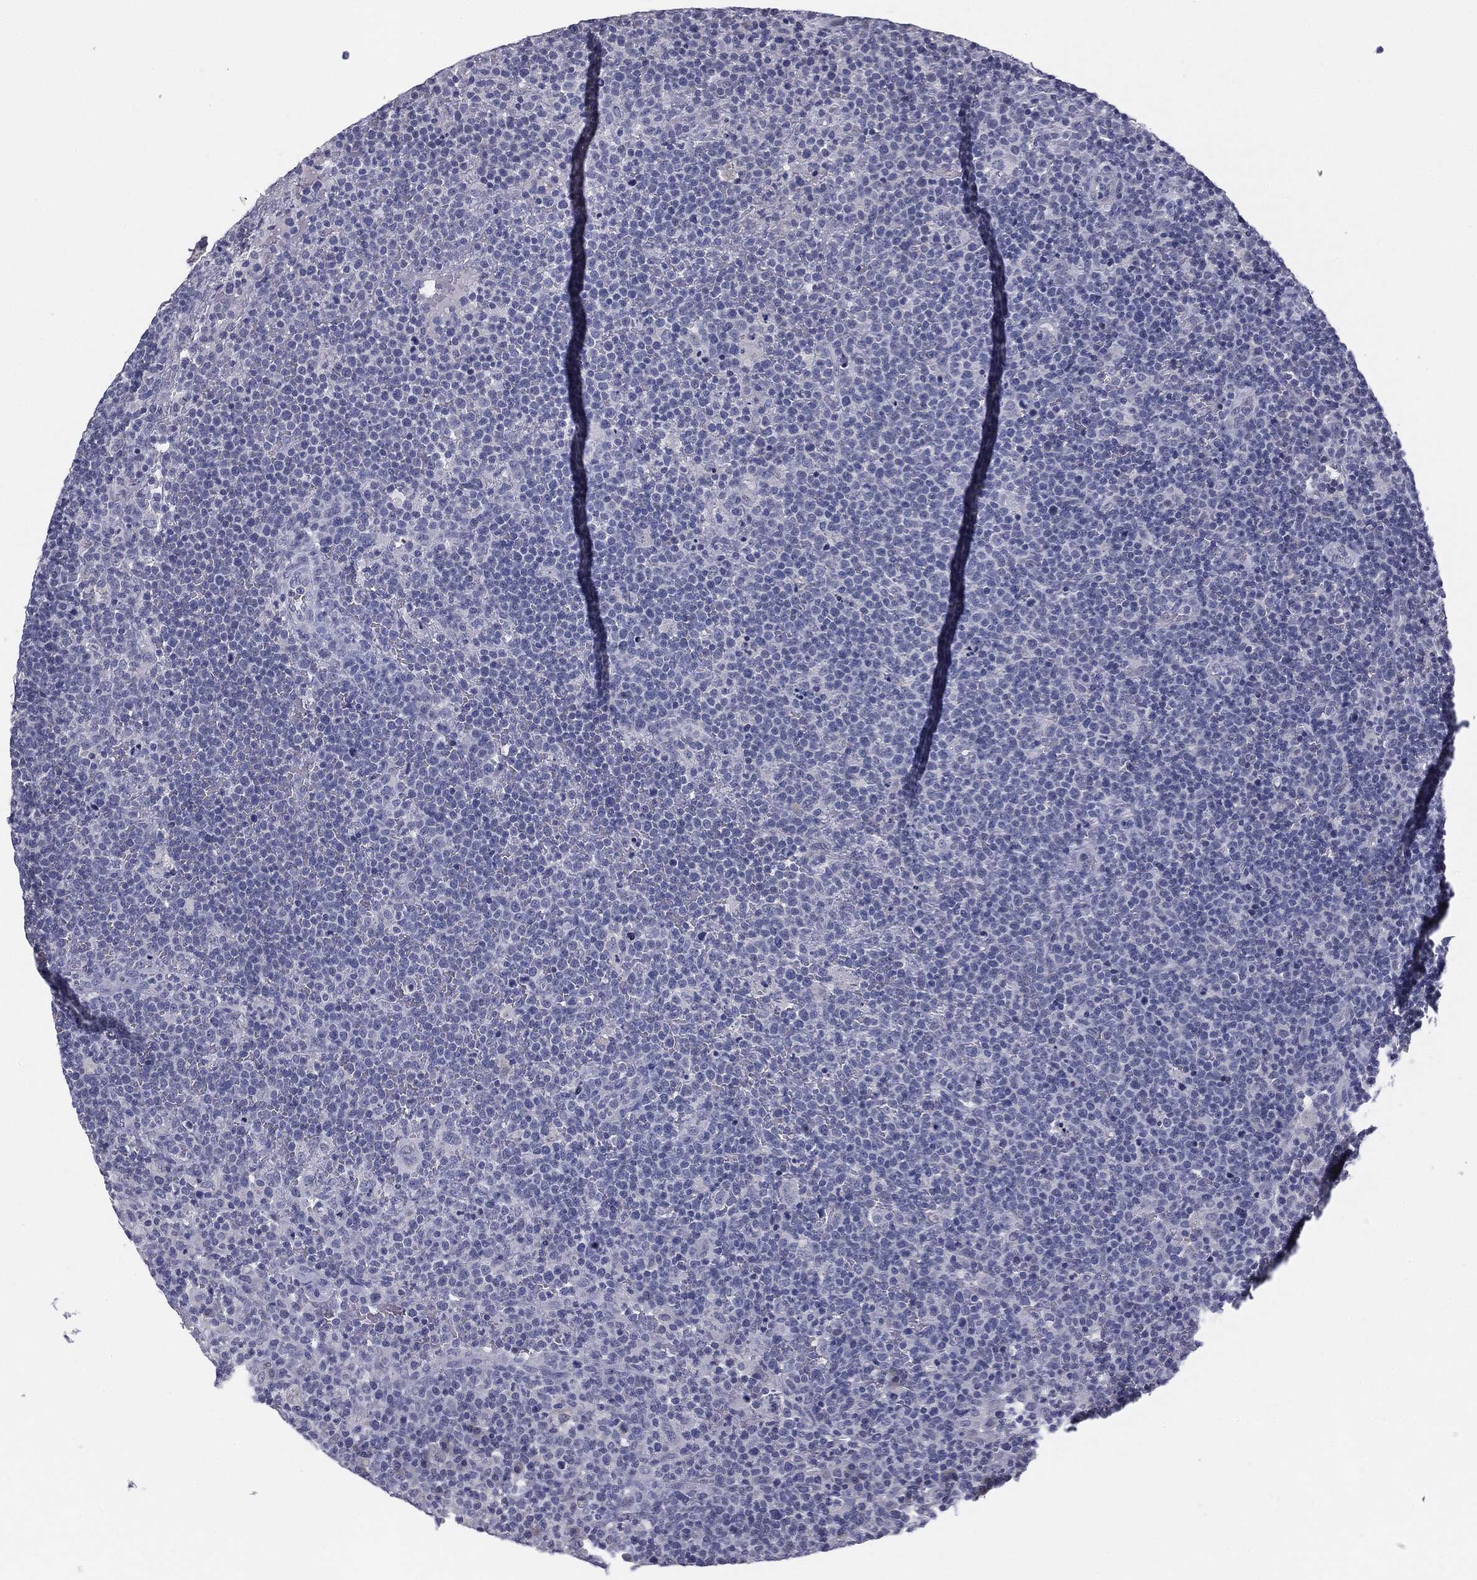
{"staining": {"intensity": "negative", "quantity": "none", "location": "none"}, "tissue": "lymphoma", "cell_type": "Tumor cells", "image_type": "cancer", "snomed": [{"axis": "morphology", "description": "Malignant lymphoma, non-Hodgkin's type, High grade"}, {"axis": "topography", "description": "Lymph node"}], "caption": "This is an IHC image of malignant lymphoma, non-Hodgkin's type (high-grade). There is no staining in tumor cells.", "gene": "MUC1", "patient": {"sex": "male", "age": 61}}